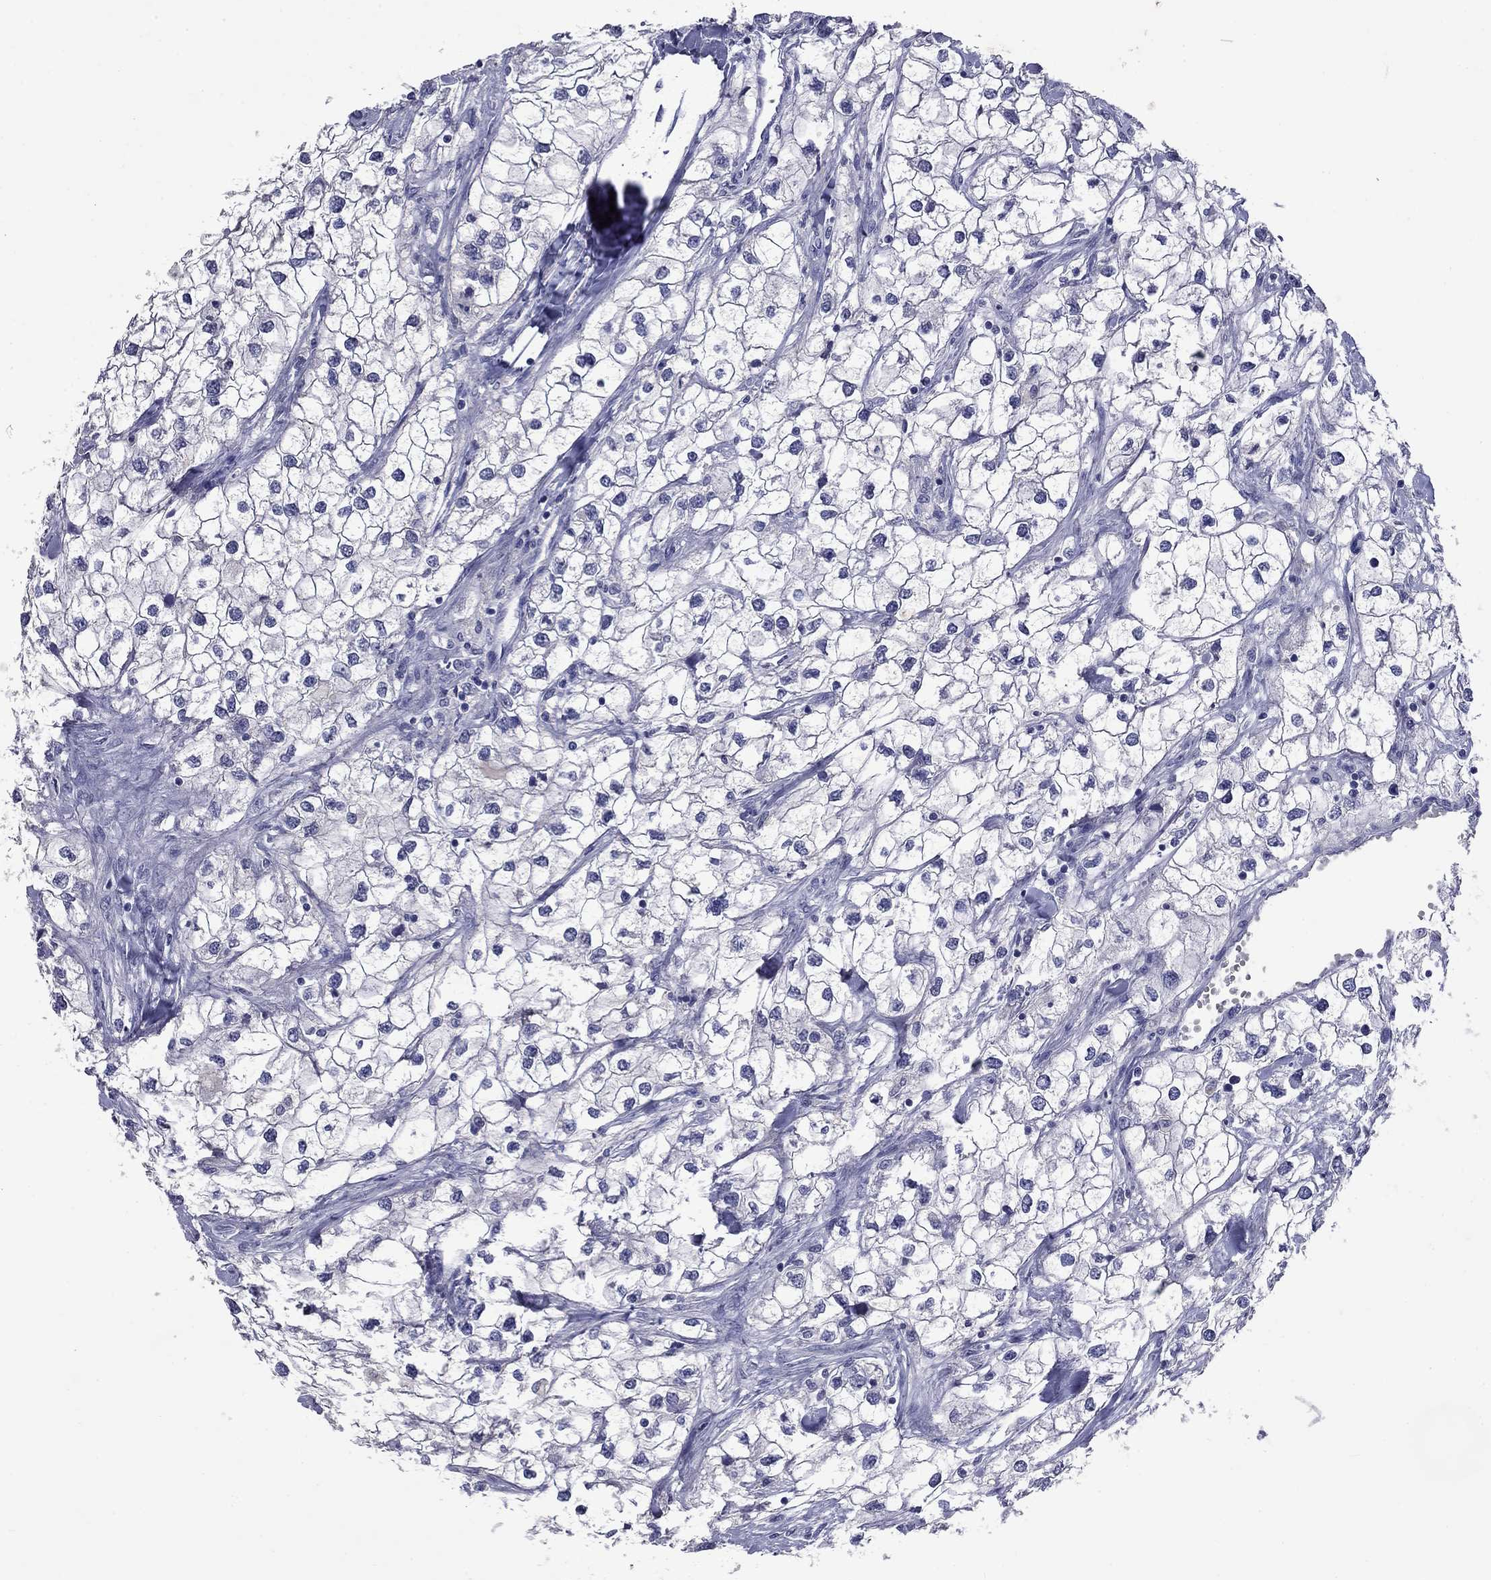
{"staining": {"intensity": "negative", "quantity": "none", "location": "none"}, "tissue": "renal cancer", "cell_type": "Tumor cells", "image_type": "cancer", "snomed": [{"axis": "morphology", "description": "Adenocarcinoma, NOS"}, {"axis": "topography", "description": "Kidney"}], "caption": "This is an immunohistochemistry (IHC) photomicrograph of adenocarcinoma (renal). There is no staining in tumor cells.", "gene": "CFAP119", "patient": {"sex": "male", "age": 59}}